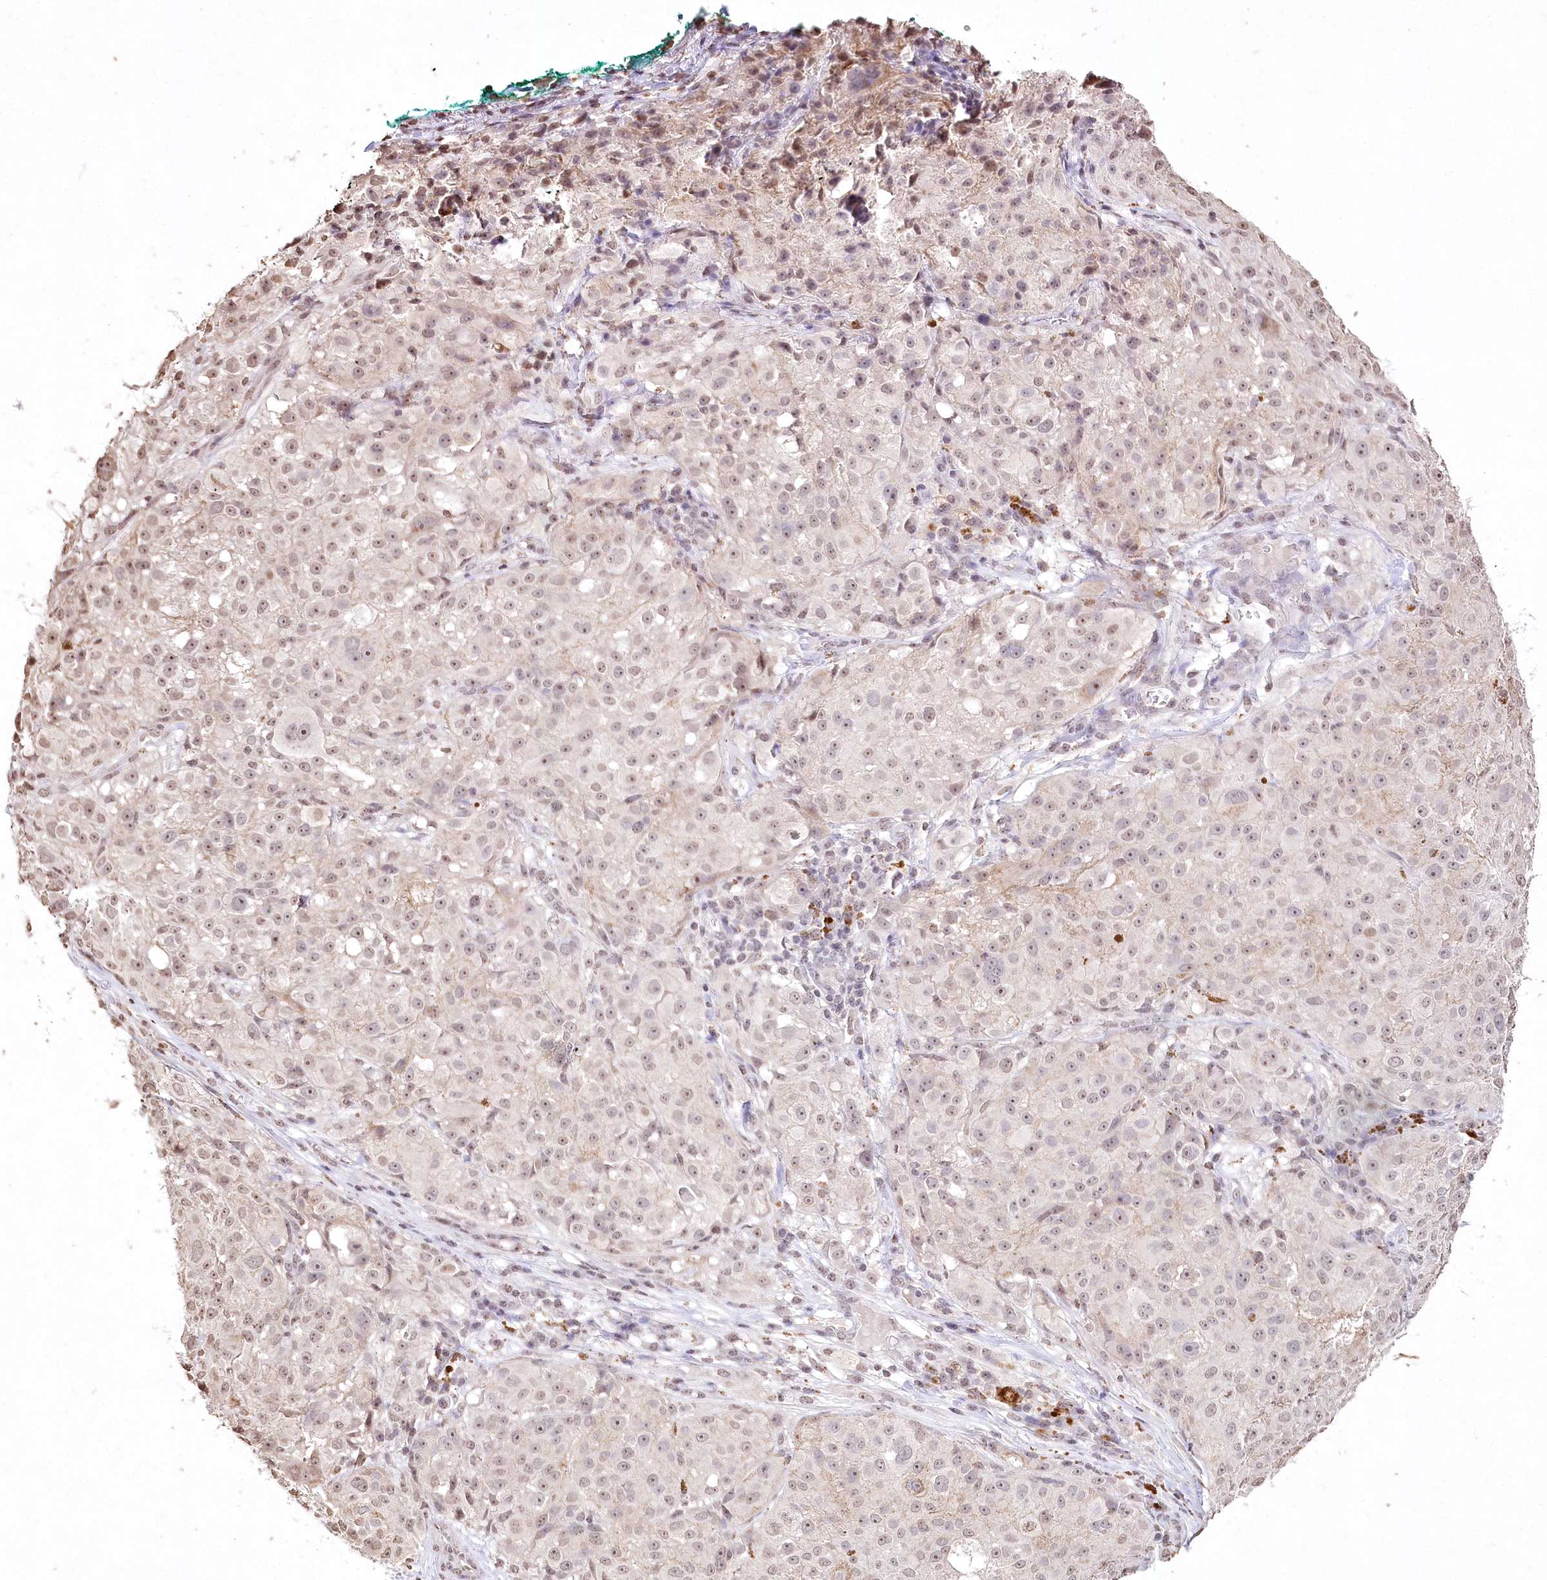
{"staining": {"intensity": "weak", "quantity": "25%-75%", "location": "nuclear"}, "tissue": "melanoma", "cell_type": "Tumor cells", "image_type": "cancer", "snomed": [{"axis": "morphology", "description": "Necrosis, NOS"}, {"axis": "morphology", "description": "Malignant melanoma, NOS"}, {"axis": "topography", "description": "Skin"}], "caption": "Weak nuclear protein staining is present in about 25%-75% of tumor cells in melanoma.", "gene": "DMXL1", "patient": {"sex": "female", "age": 87}}